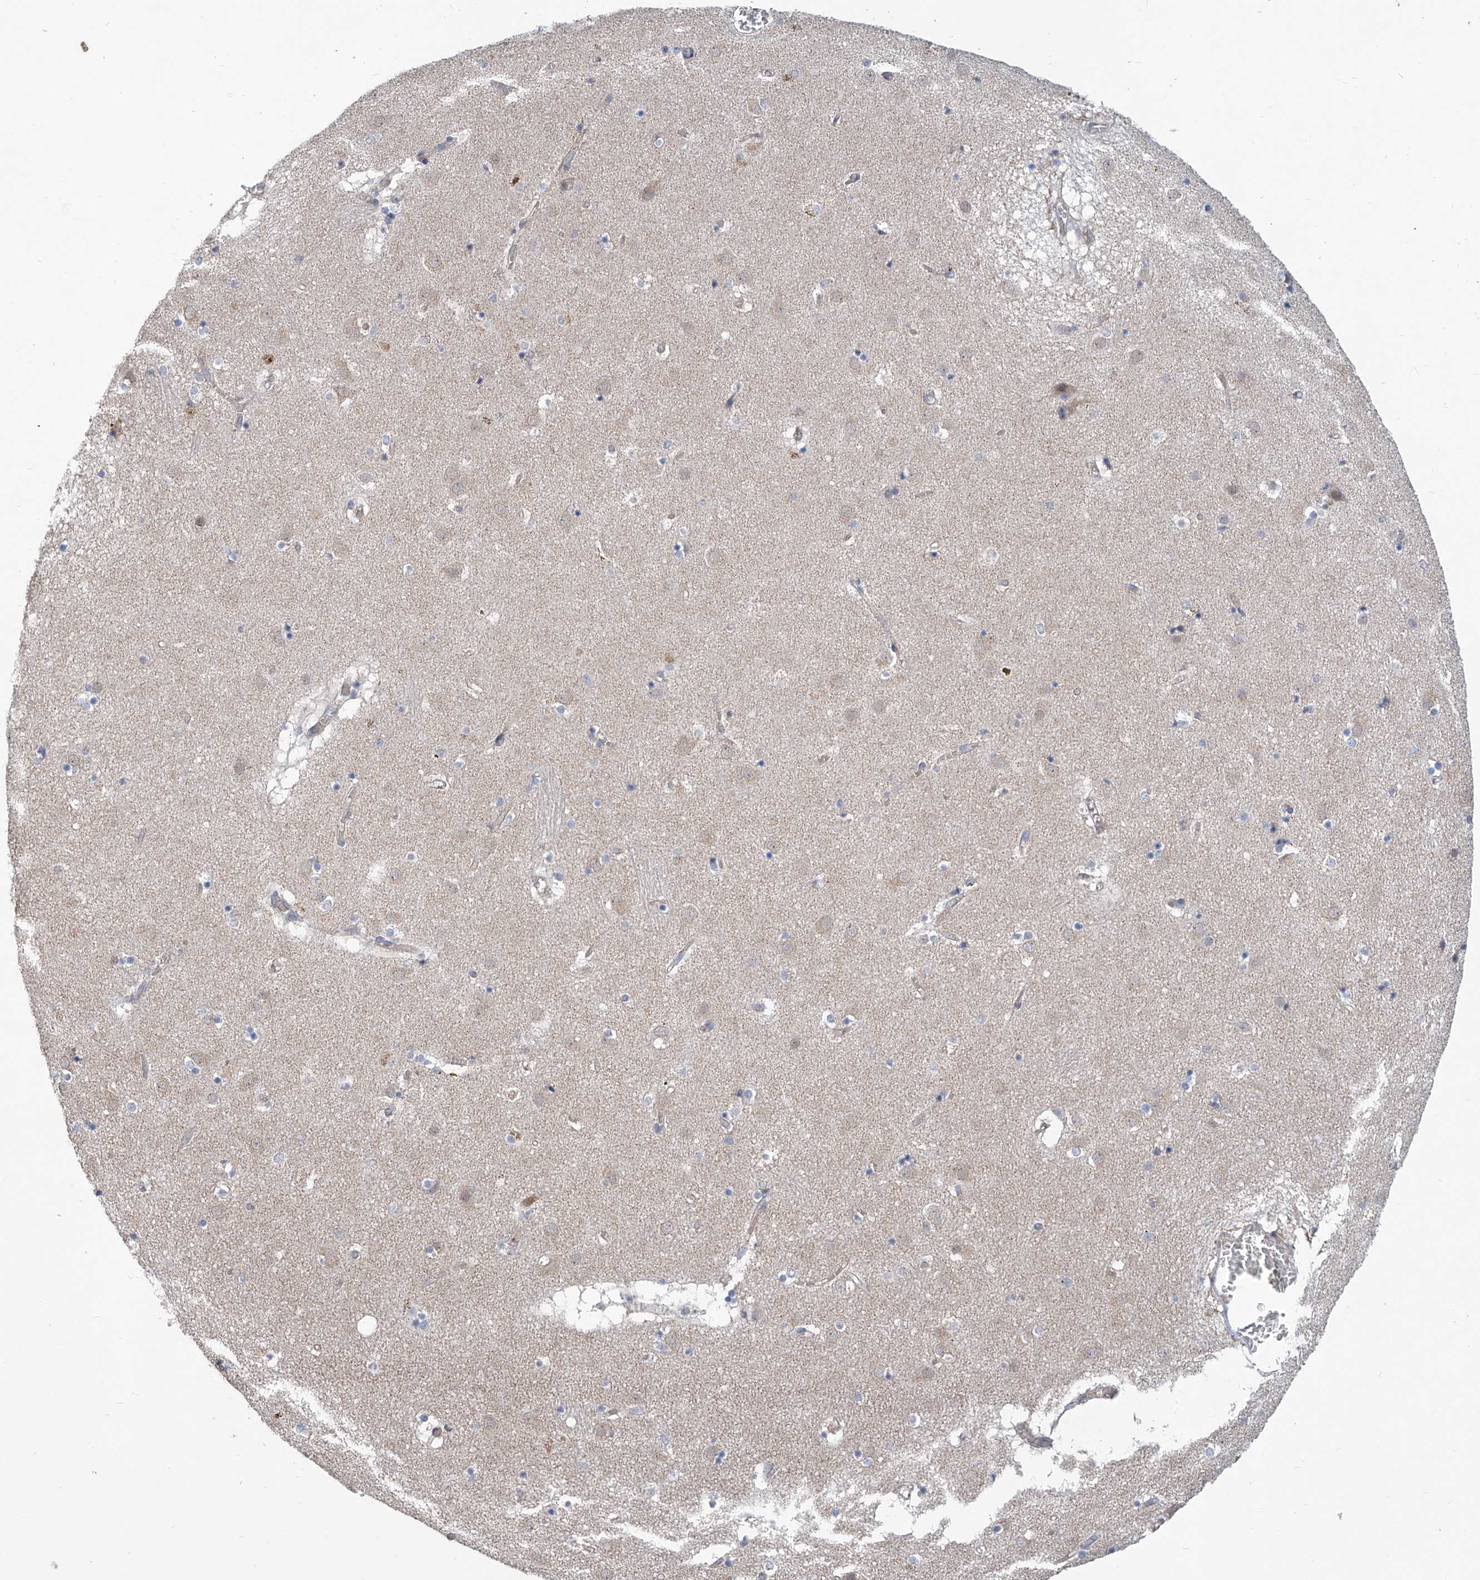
{"staining": {"intensity": "negative", "quantity": "none", "location": "none"}, "tissue": "caudate", "cell_type": "Glial cells", "image_type": "normal", "snomed": [{"axis": "morphology", "description": "Normal tissue, NOS"}, {"axis": "topography", "description": "Lateral ventricle wall"}], "caption": "Immunohistochemical staining of benign human caudate displays no significant staining in glial cells.", "gene": "EIF2D", "patient": {"sex": "male", "age": 70}}